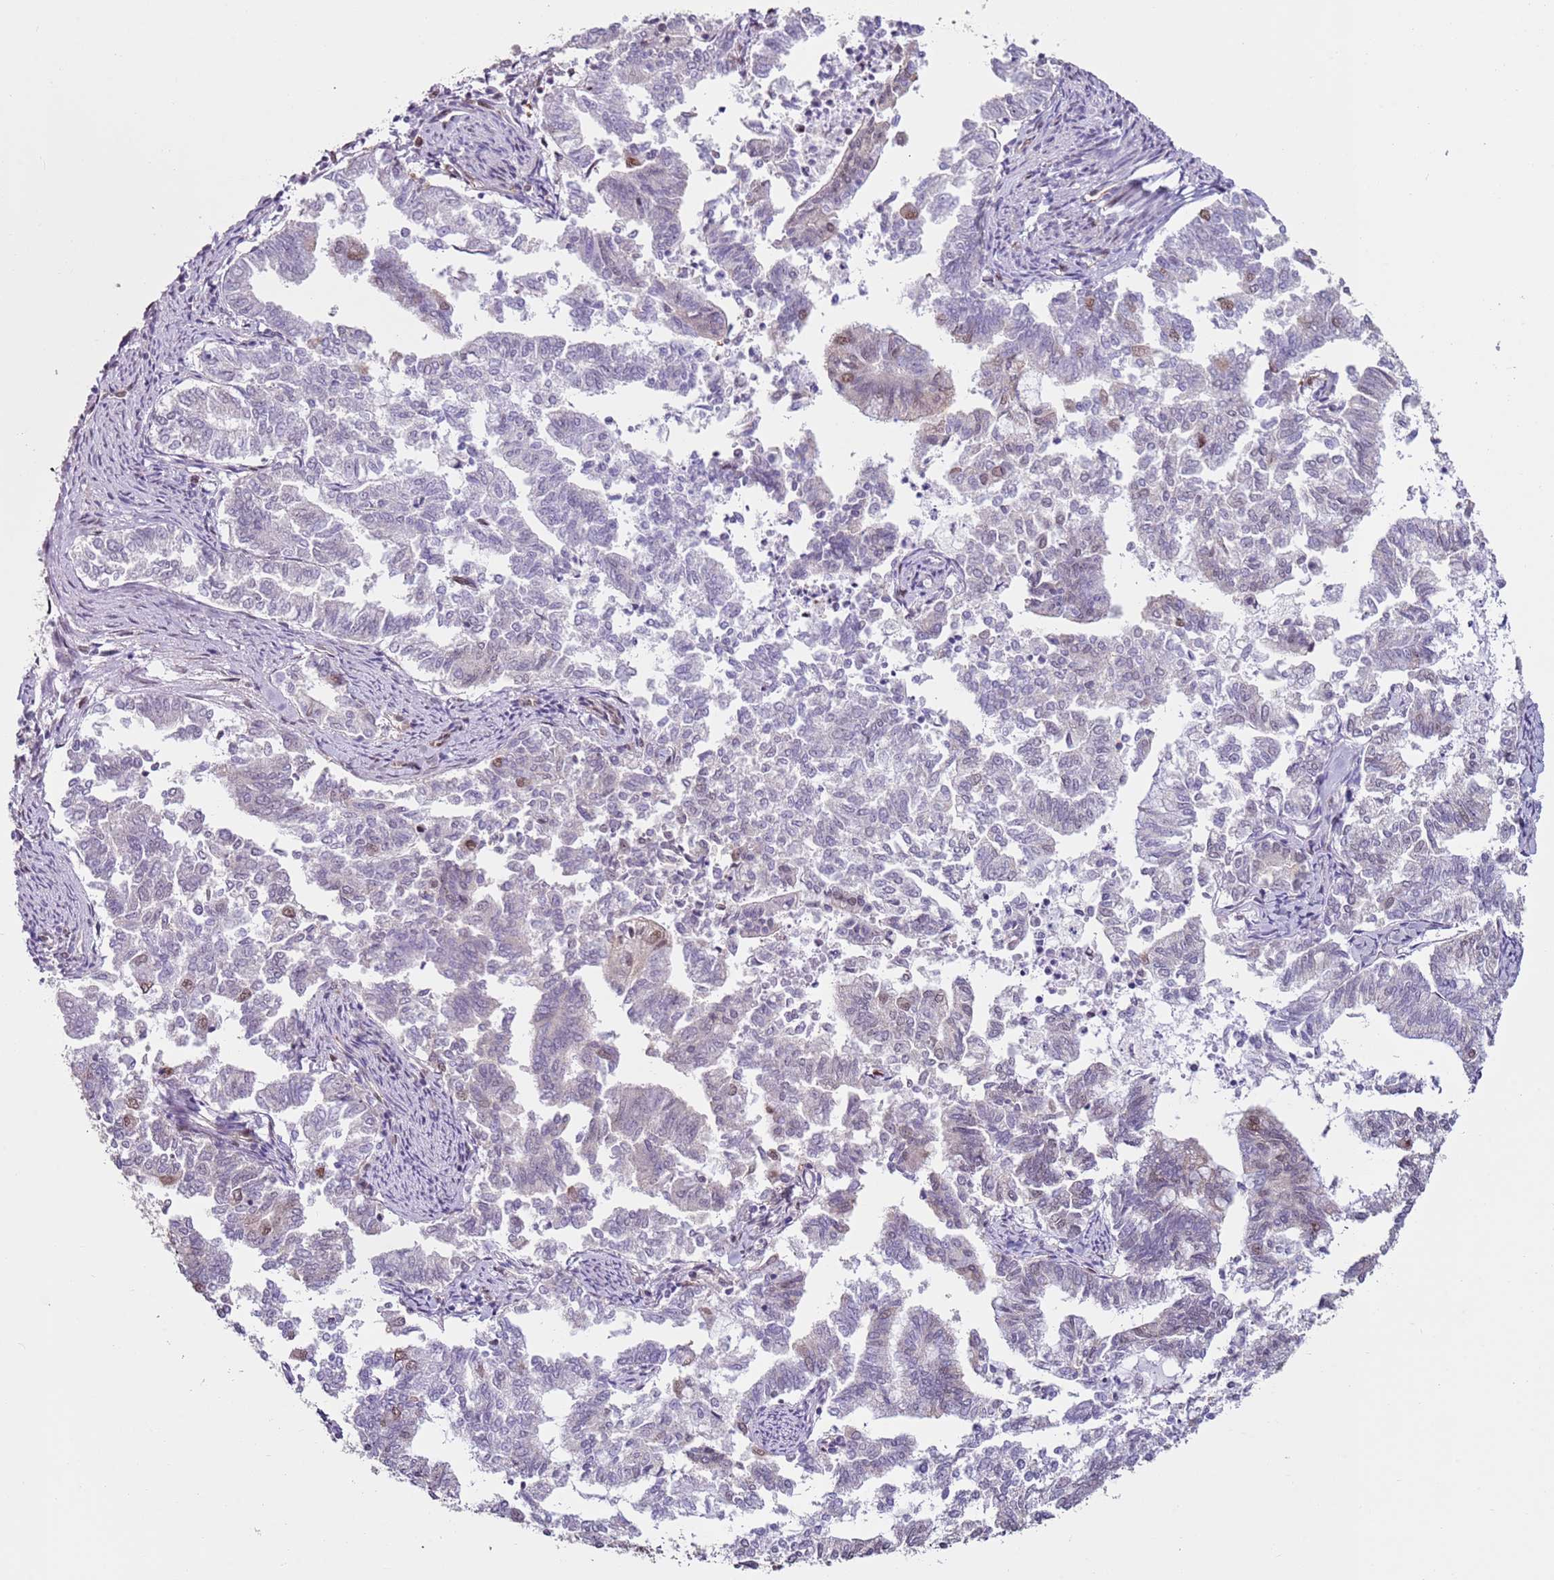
{"staining": {"intensity": "negative", "quantity": "none", "location": "none"}, "tissue": "endometrial cancer", "cell_type": "Tumor cells", "image_type": "cancer", "snomed": [{"axis": "morphology", "description": "Adenocarcinoma, NOS"}, {"axis": "topography", "description": "Endometrium"}], "caption": "A histopathology image of endometrial adenocarcinoma stained for a protein exhibits no brown staining in tumor cells.", "gene": "PSMD4", "patient": {"sex": "female", "age": 79}}